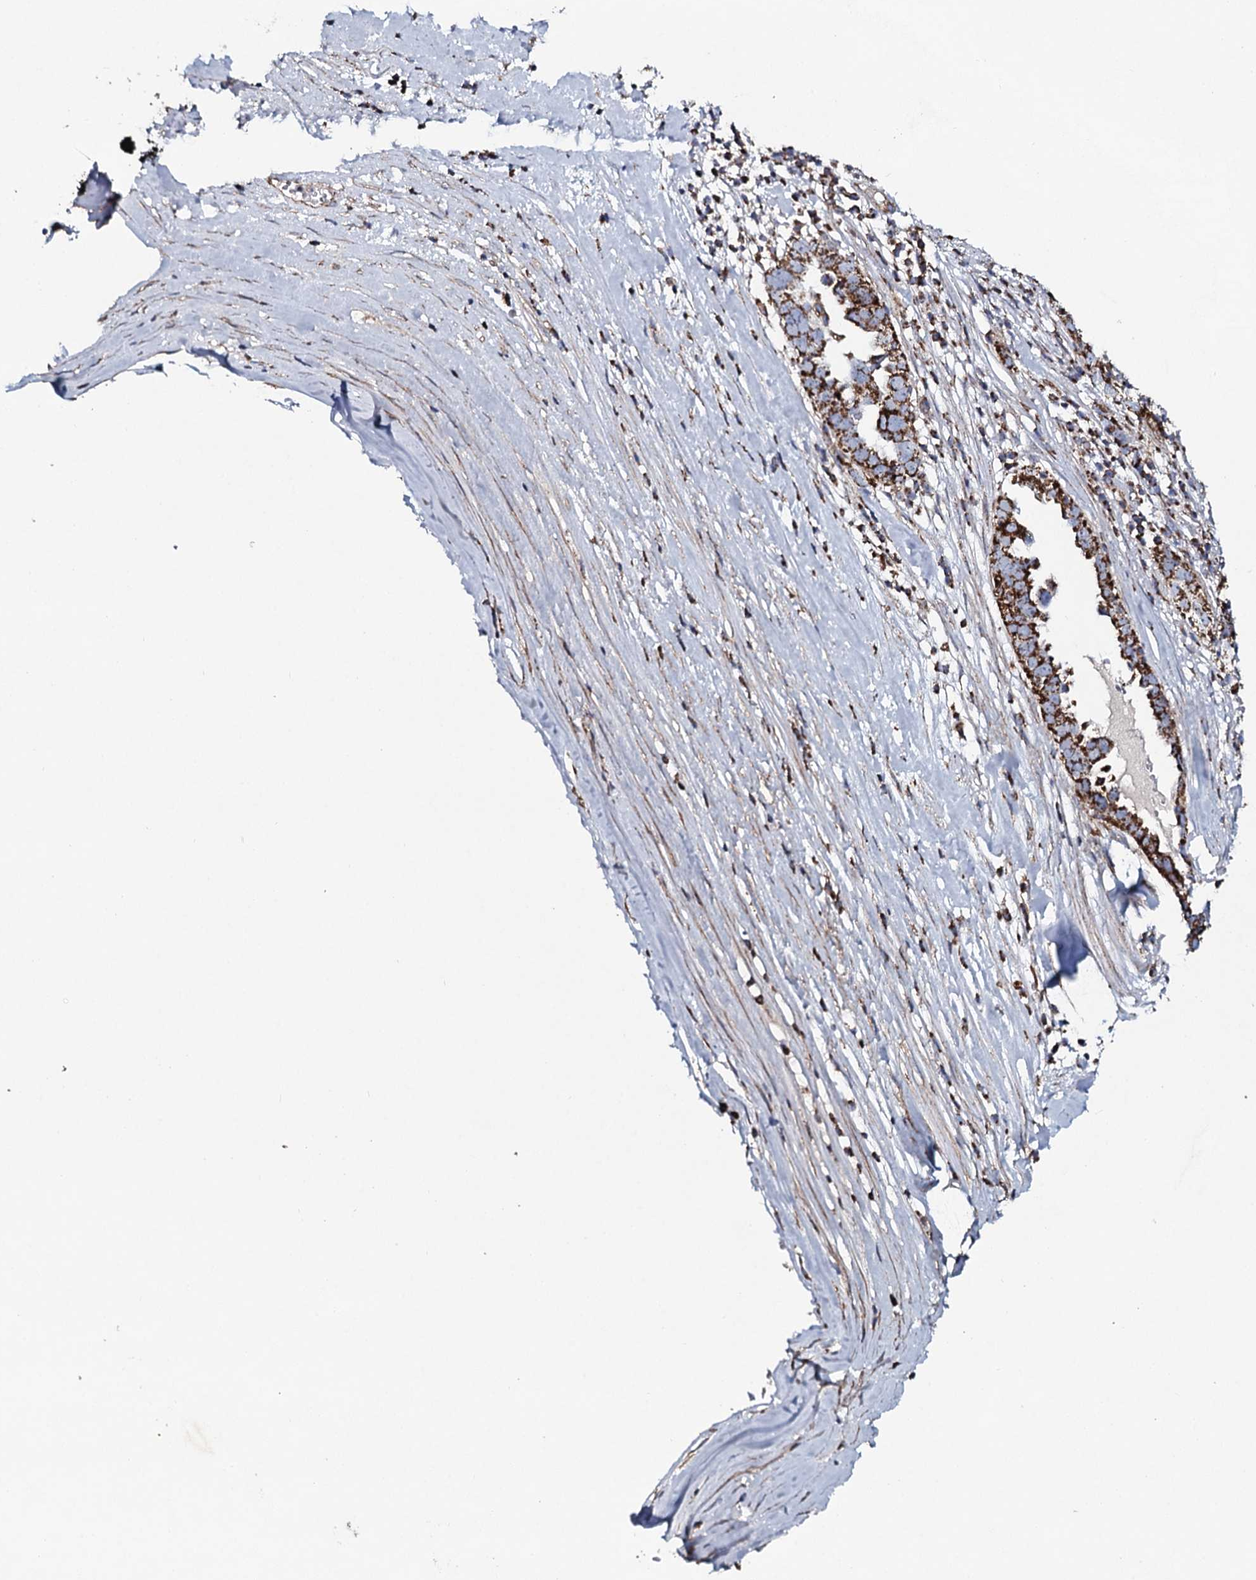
{"staining": {"intensity": "strong", "quantity": ">75%", "location": "cytoplasmic/membranous"}, "tissue": "ovarian cancer", "cell_type": "Tumor cells", "image_type": "cancer", "snomed": [{"axis": "morphology", "description": "Carcinoma, endometroid"}, {"axis": "topography", "description": "Ovary"}], "caption": "Brown immunohistochemical staining in human ovarian cancer (endometroid carcinoma) demonstrates strong cytoplasmic/membranous staining in about >75% of tumor cells. (Brightfield microscopy of DAB IHC at high magnification).", "gene": "EVC2", "patient": {"sex": "female", "age": 62}}